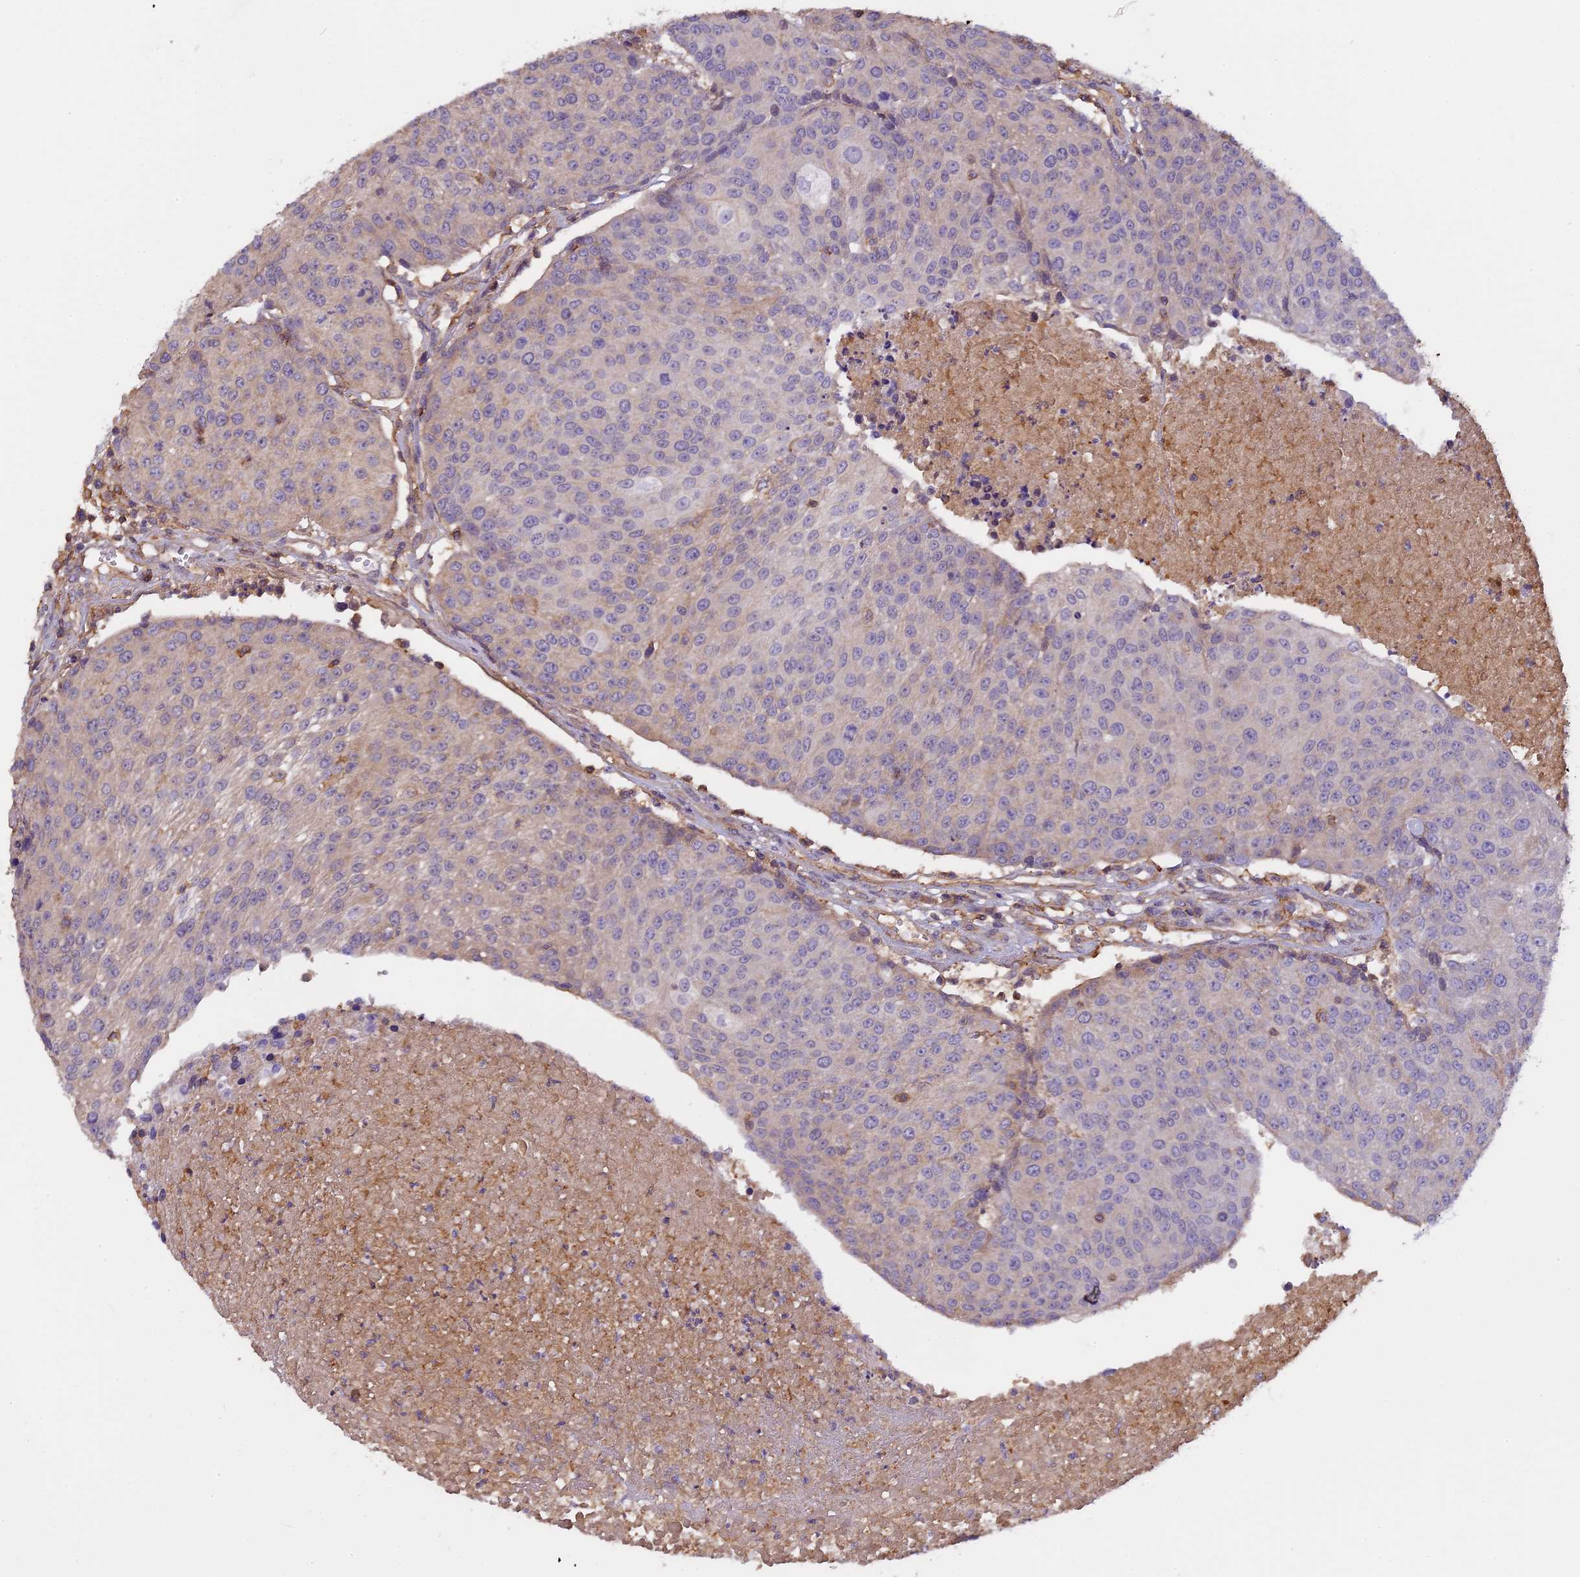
{"staining": {"intensity": "negative", "quantity": "none", "location": "none"}, "tissue": "urothelial cancer", "cell_type": "Tumor cells", "image_type": "cancer", "snomed": [{"axis": "morphology", "description": "Urothelial carcinoma, High grade"}, {"axis": "topography", "description": "Urinary bladder"}], "caption": "There is no significant positivity in tumor cells of urothelial cancer.", "gene": "CFAP119", "patient": {"sex": "female", "age": 85}}